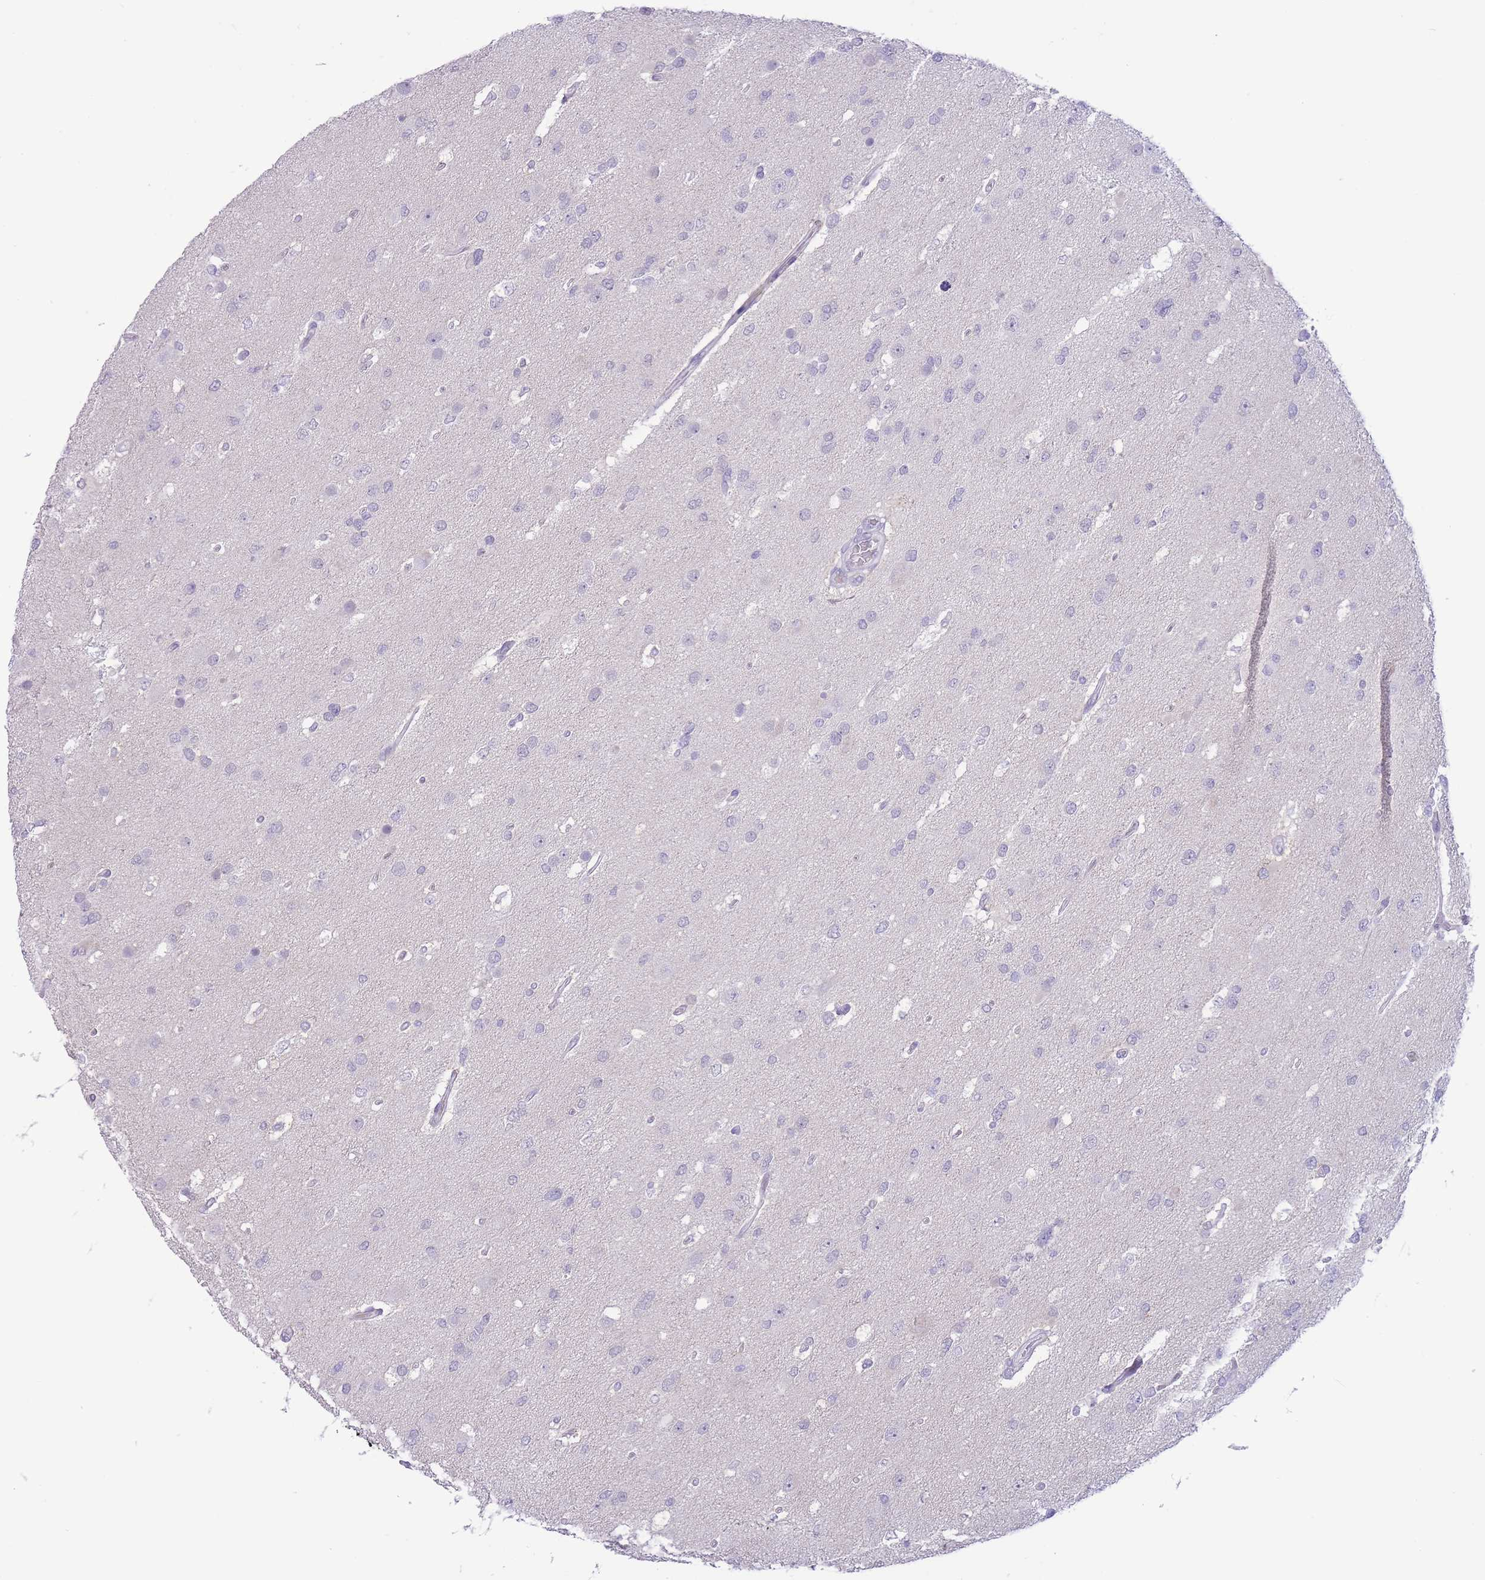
{"staining": {"intensity": "negative", "quantity": "none", "location": "none"}, "tissue": "glioma", "cell_type": "Tumor cells", "image_type": "cancer", "snomed": [{"axis": "morphology", "description": "Glioma, malignant, High grade"}, {"axis": "topography", "description": "Brain"}], "caption": "This image is of malignant glioma (high-grade) stained with immunohistochemistry (IHC) to label a protein in brown with the nuclei are counter-stained blue. There is no staining in tumor cells.", "gene": "ASAP3", "patient": {"sex": "male", "age": 53}}